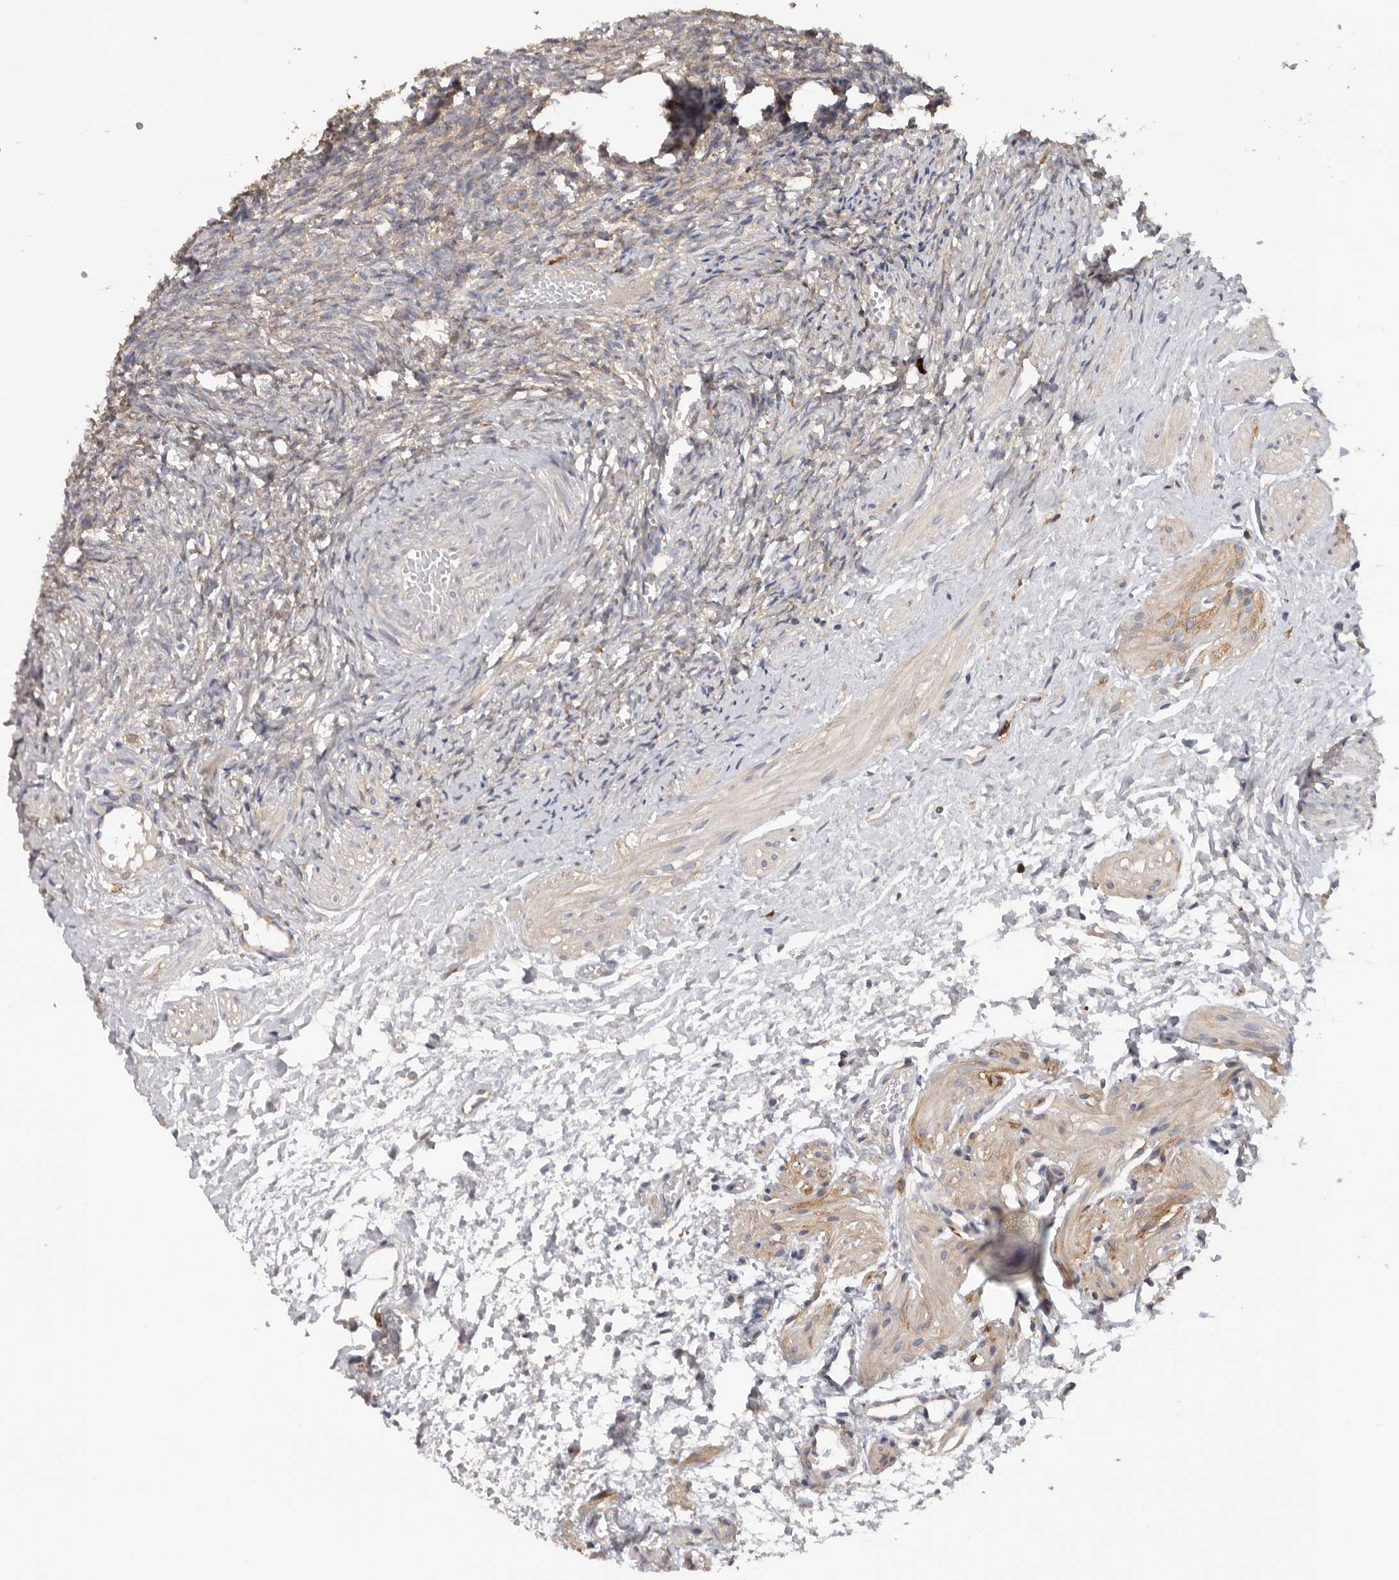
{"staining": {"intensity": "negative", "quantity": "none", "location": "none"}, "tissue": "ovary", "cell_type": "Ovarian stroma cells", "image_type": "normal", "snomed": [{"axis": "morphology", "description": "Normal tissue, NOS"}, {"axis": "topography", "description": "Ovary"}], "caption": "A high-resolution photomicrograph shows immunohistochemistry staining of unremarkable ovary, which reveals no significant expression in ovarian stroma cells. (Stains: DAB (3,3'-diaminobenzidine) immunohistochemistry with hematoxylin counter stain, Microscopy: brightfield microscopy at high magnification).", "gene": "TFRC", "patient": {"sex": "female", "age": 41}}